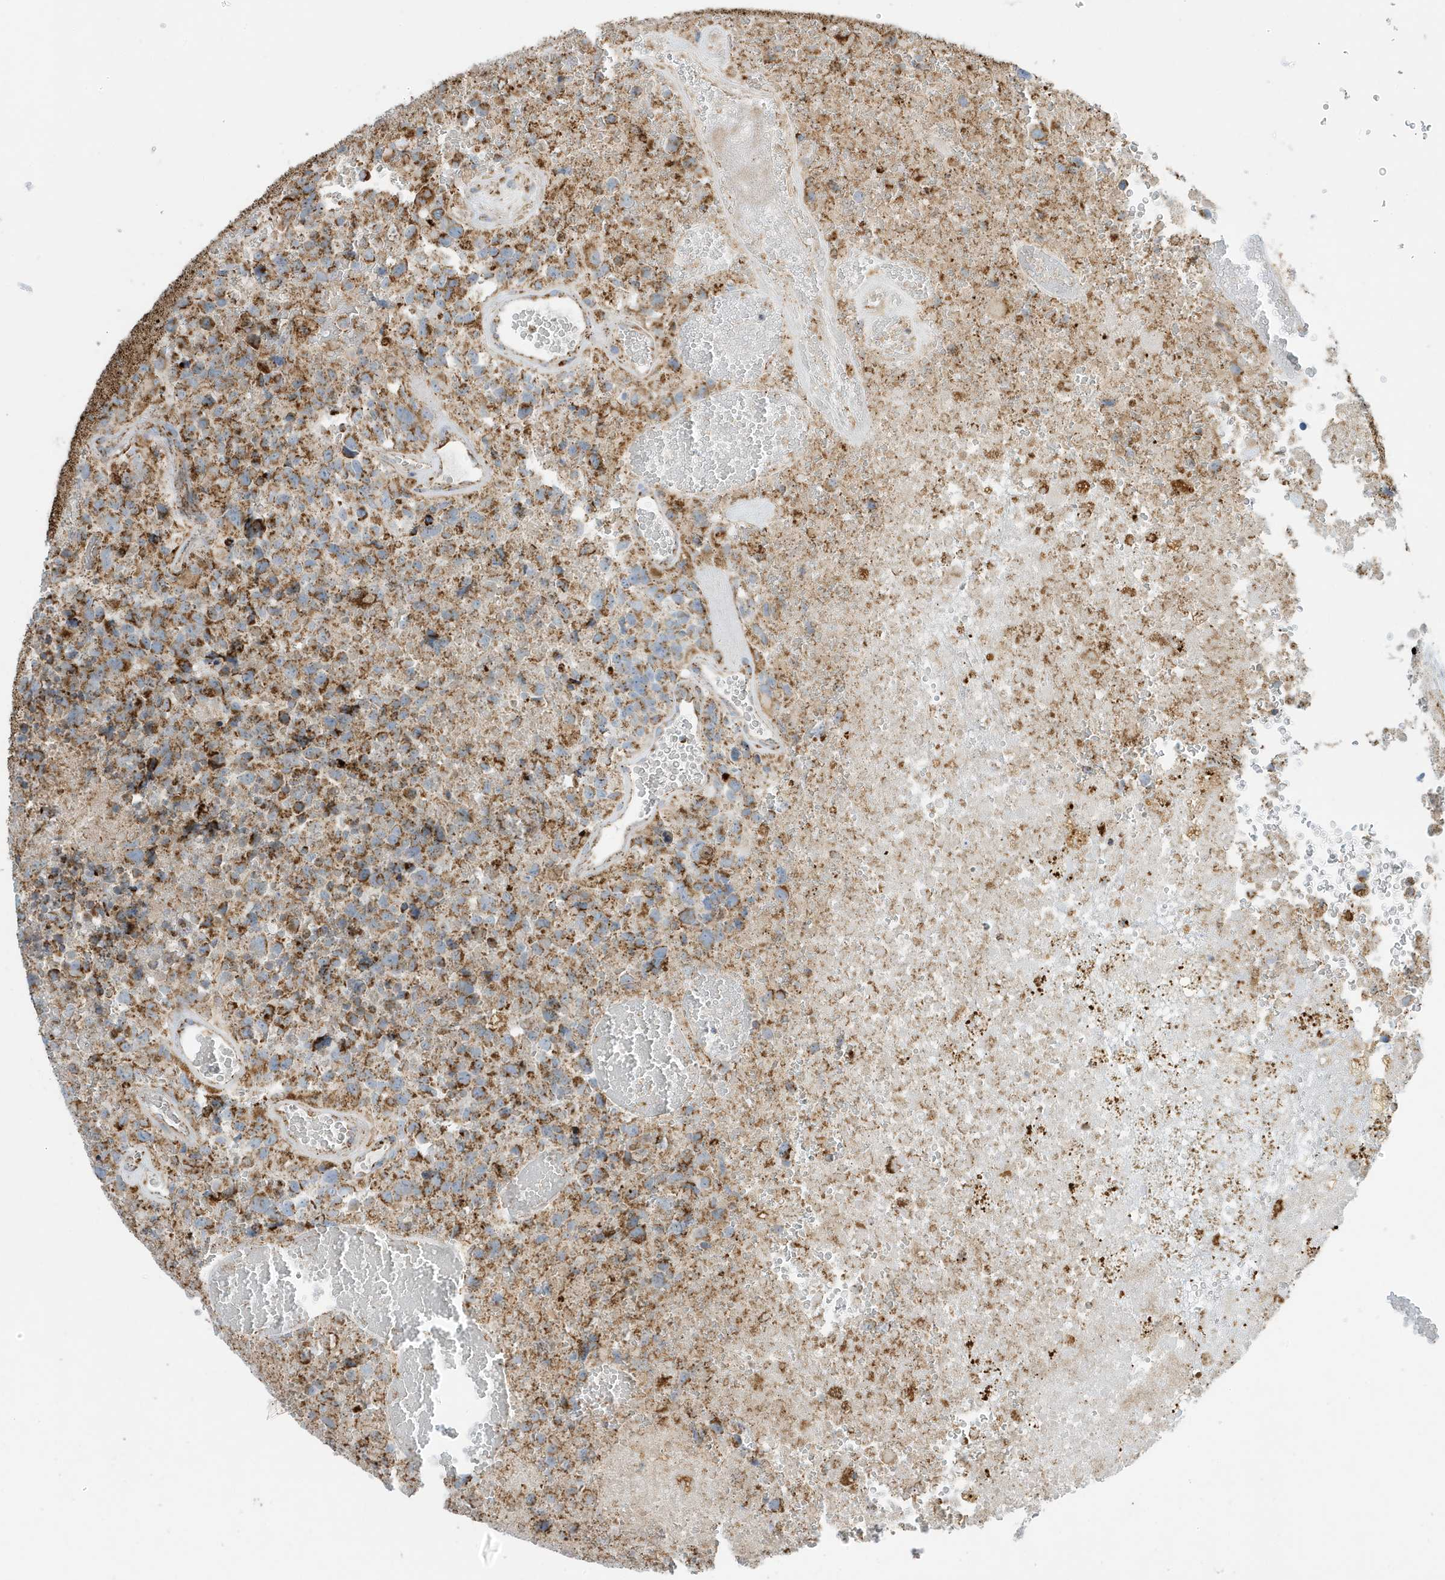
{"staining": {"intensity": "moderate", "quantity": ">75%", "location": "cytoplasmic/membranous"}, "tissue": "glioma", "cell_type": "Tumor cells", "image_type": "cancer", "snomed": [{"axis": "morphology", "description": "Glioma, malignant, High grade"}, {"axis": "topography", "description": "Brain"}], "caption": "High-grade glioma (malignant) was stained to show a protein in brown. There is medium levels of moderate cytoplasmic/membranous staining in about >75% of tumor cells. (IHC, brightfield microscopy, high magnification).", "gene": "ATP5ME", "patient": {"sex": "male", "age": 69}}